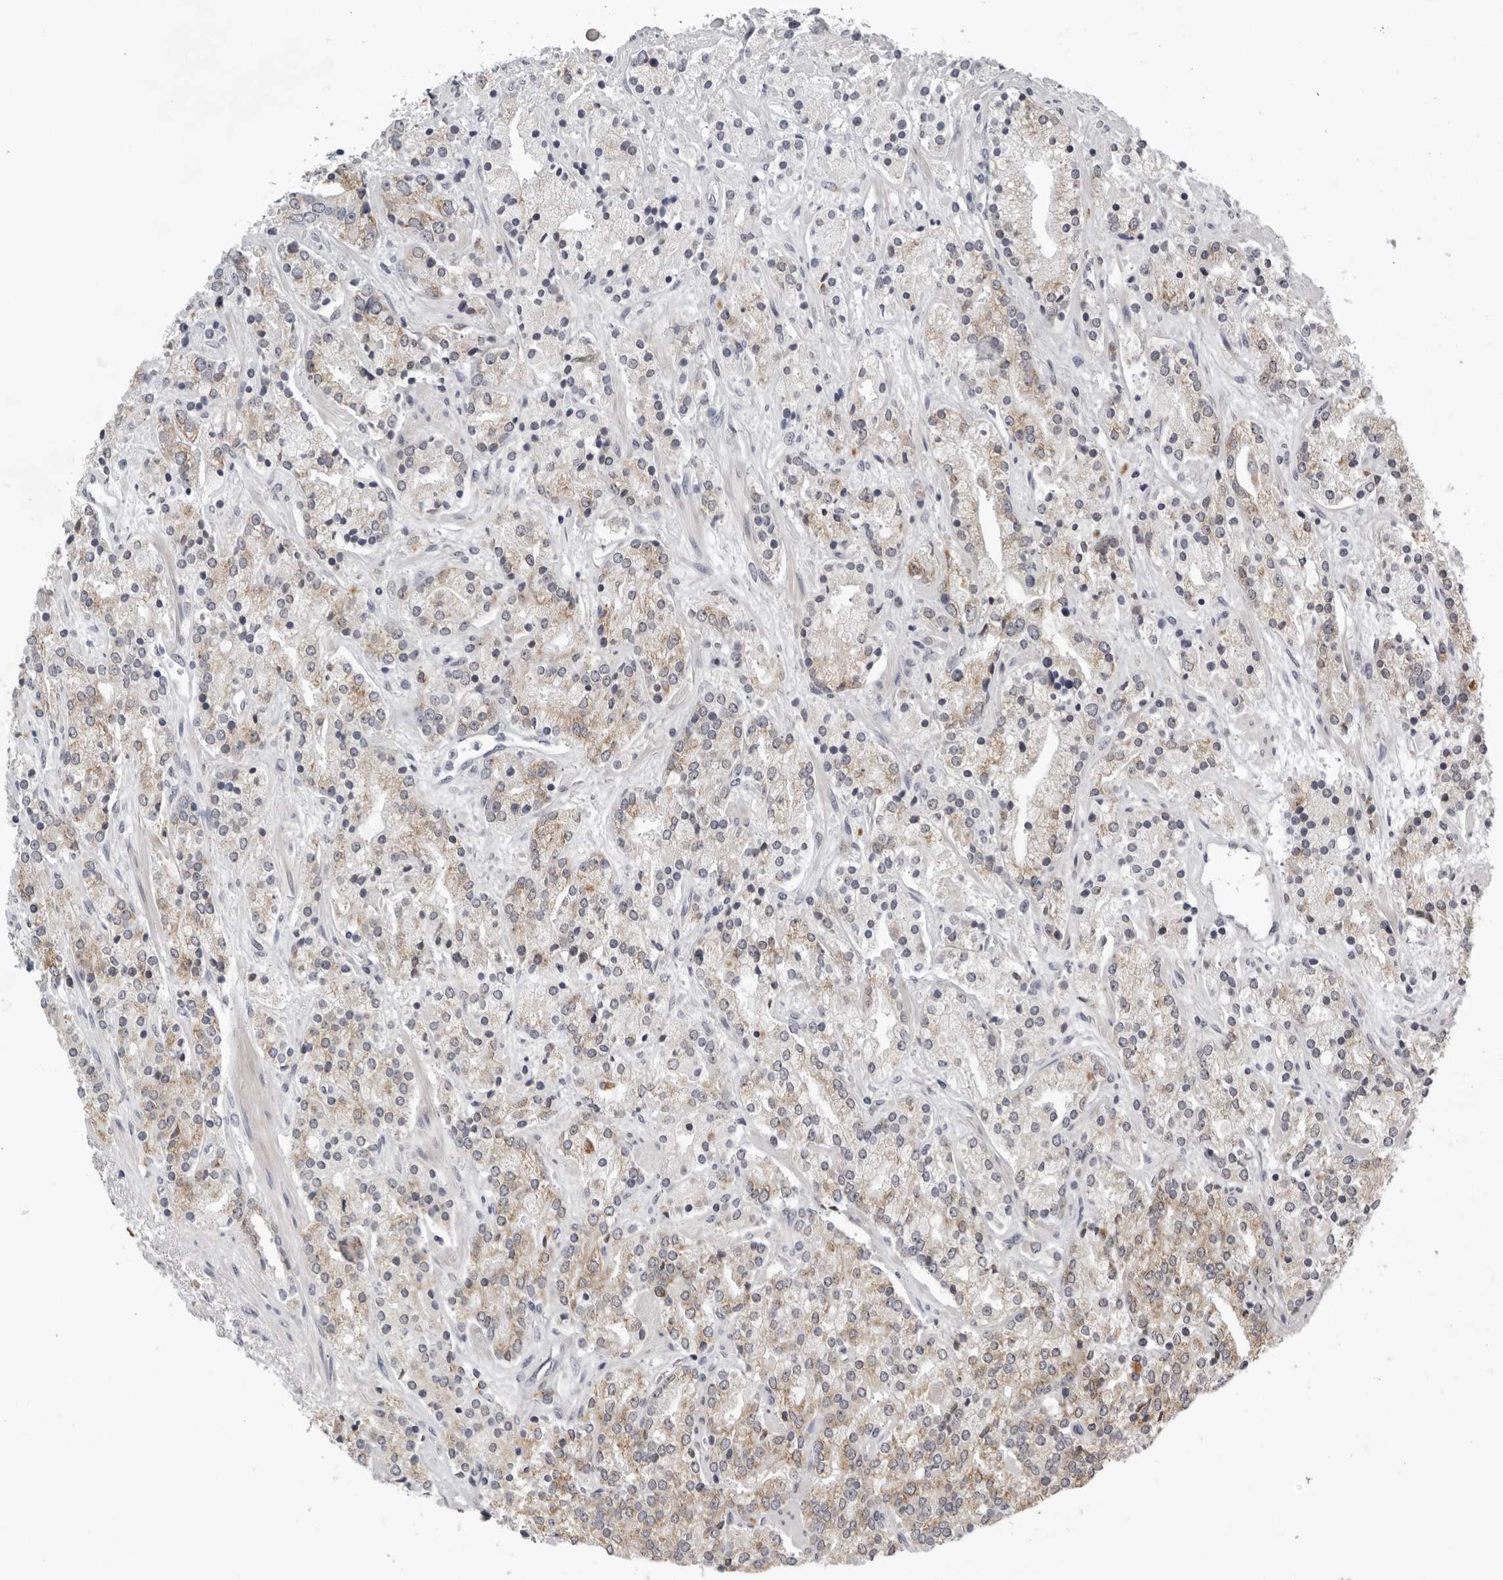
{"staining": {"intensity": "moderate", "quantity": "<25%", "location": "cytoplasmic/membranous"}, "tissue": "prostate cancer", "cell_type": "Tumor cells", "image_type": "cancer", "snomed": [{"axis": "morphology", "description": "Adenocarcinoma, High grade"}, {"axis": "topography", "description": "Prostate"}], "caption": "Protein expression analysis of prostate high-grade adenocarcinoma shows moderate cytoplasmic/membranous staining in approximately <25% of tumor cells.", "gene": "CPT2", "patient": {"sex": "male", "age": 71}}